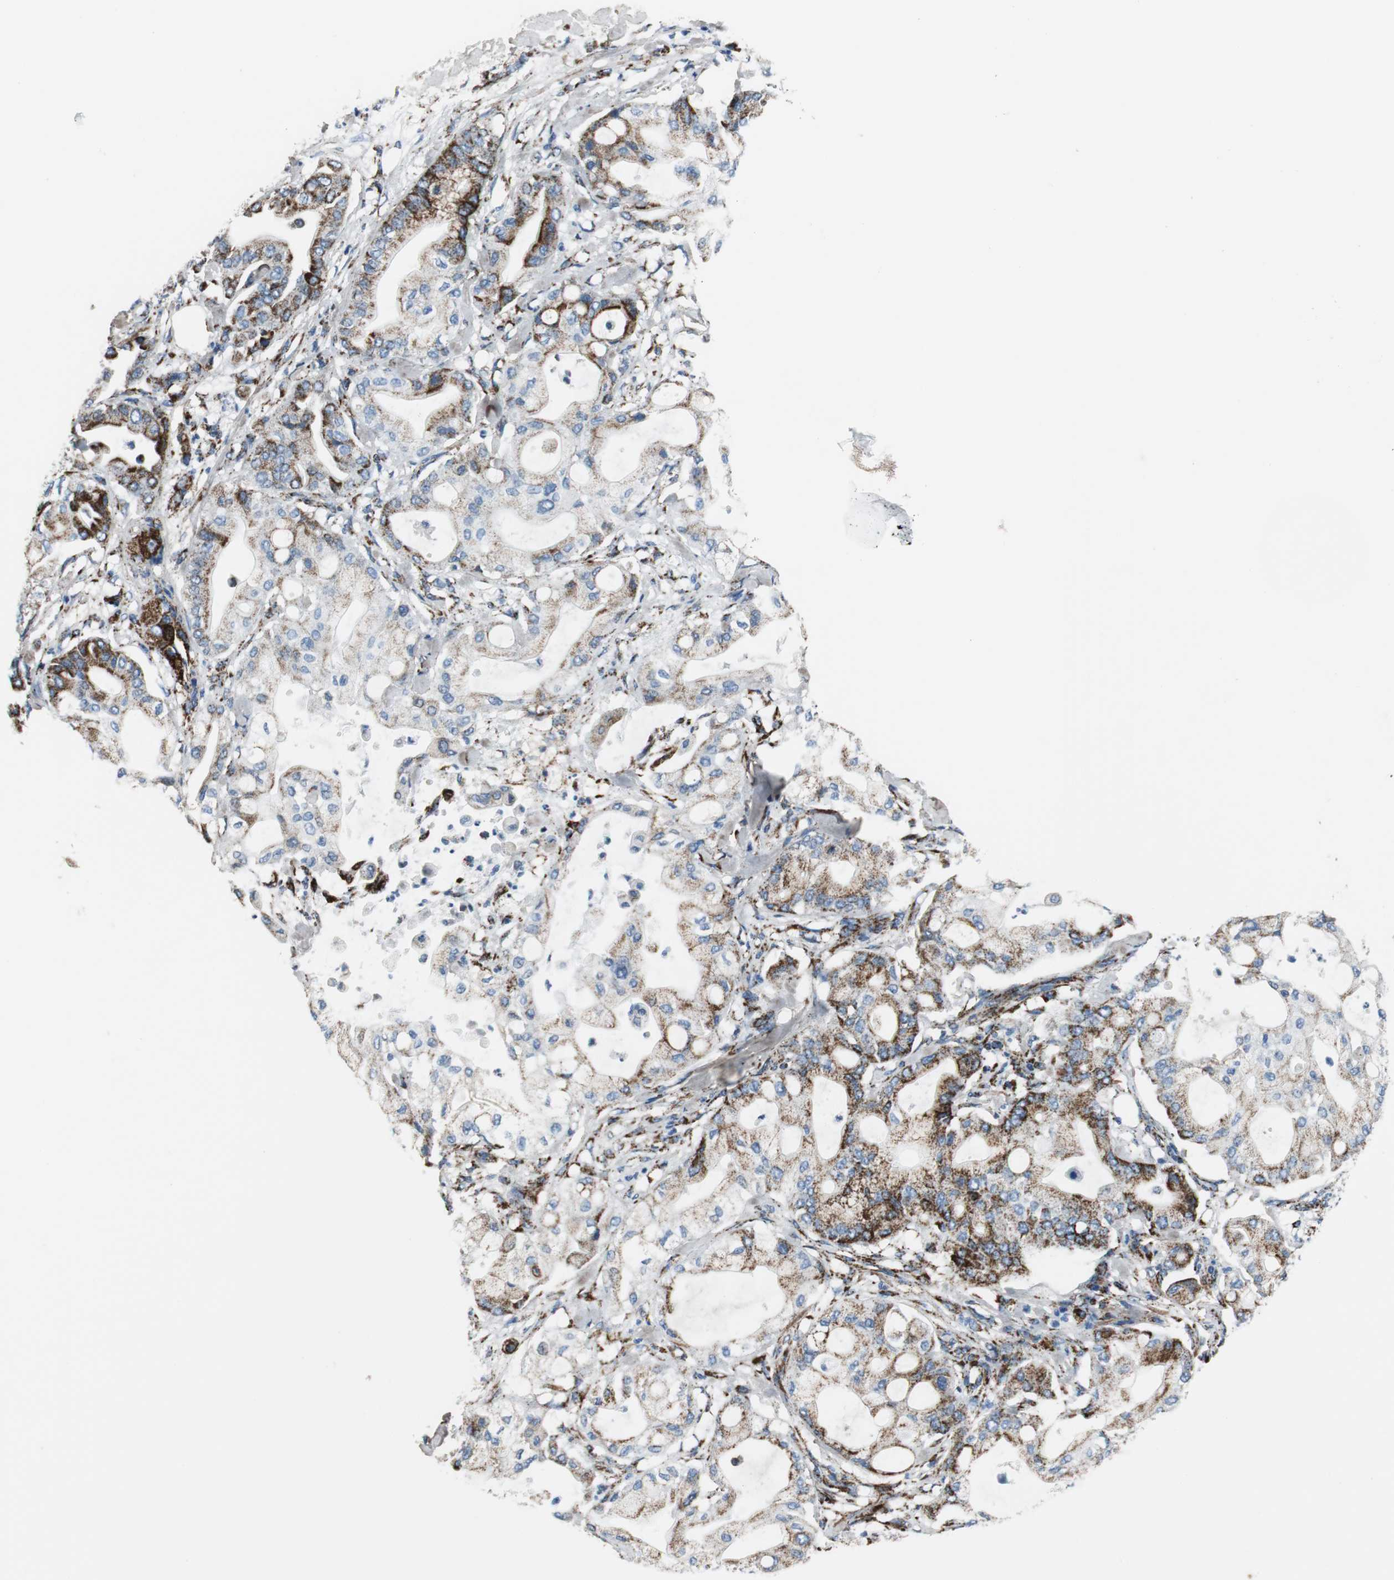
{"staining": {"intensity": "strong", "quantity": ">75%", "location": "cytoplasmic/membranous"}, "tissue": "pancreatic cancer", "cell_type": "Tumor cells", "image_type": "cancer", "snomed": [{"axis": "morphology", "description": "Adenocarcinoma, NOS"}, {"axis": "morphology", "description": "Adenocarcinoma, metastatic, NOS"}, {"axis": "topography", "description": "Lymph node"}, {"axis": "topography", "description": "Pancreas"}, {"axis": "topography", "description": "Duodenum"}], "caption": "Human pancreatic adenocarcinoma stained with a protein marker demonstrates strong staining in tumor cells.", "gene": "C1QTNF7", "patient": {"sex": "female", "age": 64}}